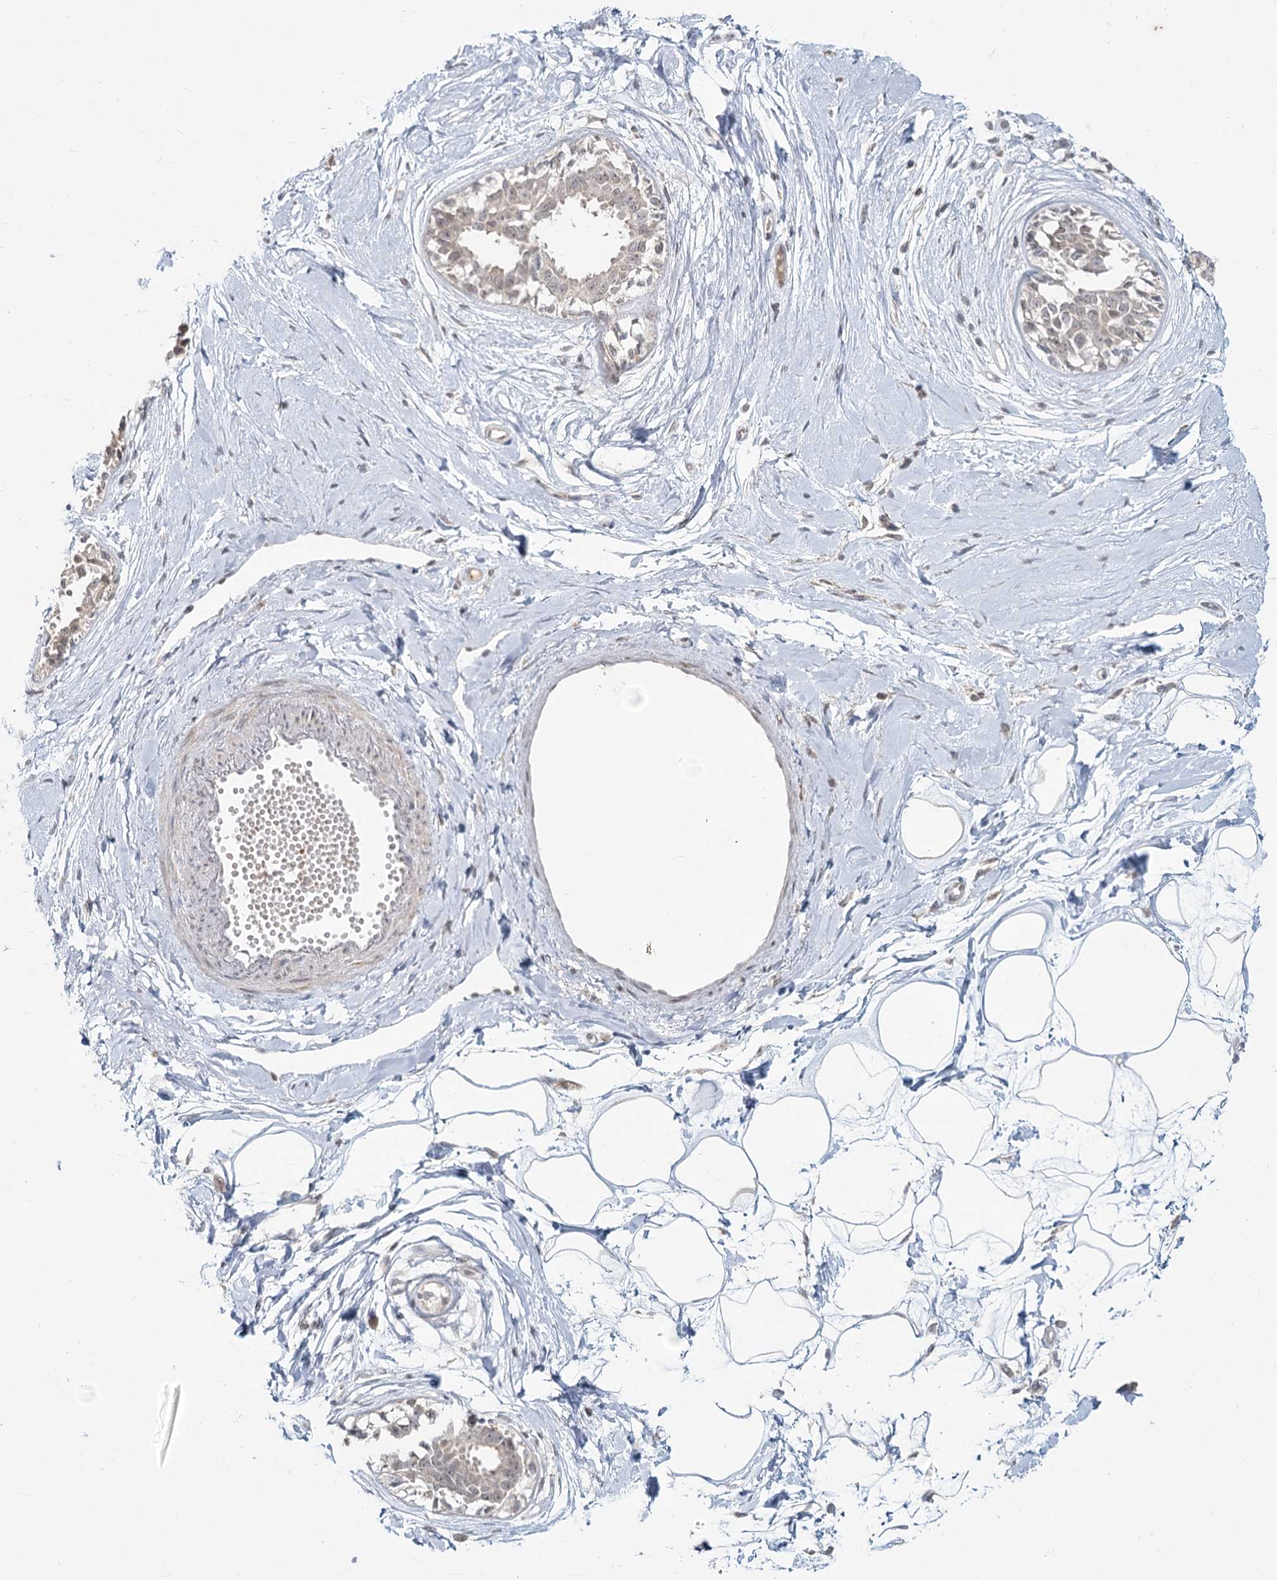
{"staining": {"intensity": "negative", "quantity": "none", "location": "none"}, "tissue": "breast", "cell_type": "Adipocytes", "image_type": "normal", "snomed": [{"axis": "morphology", "description": "Normal tissue, NOS"}, {"axis": "topography", "description": "Breast"}], "caption": "Micrograph shows no protein positivity in adipocytes of unremarkable breast. (DAB IHC, high magnification).", "gene": "LY6G5C", "patient": {"sex": "female", "age": 45}}